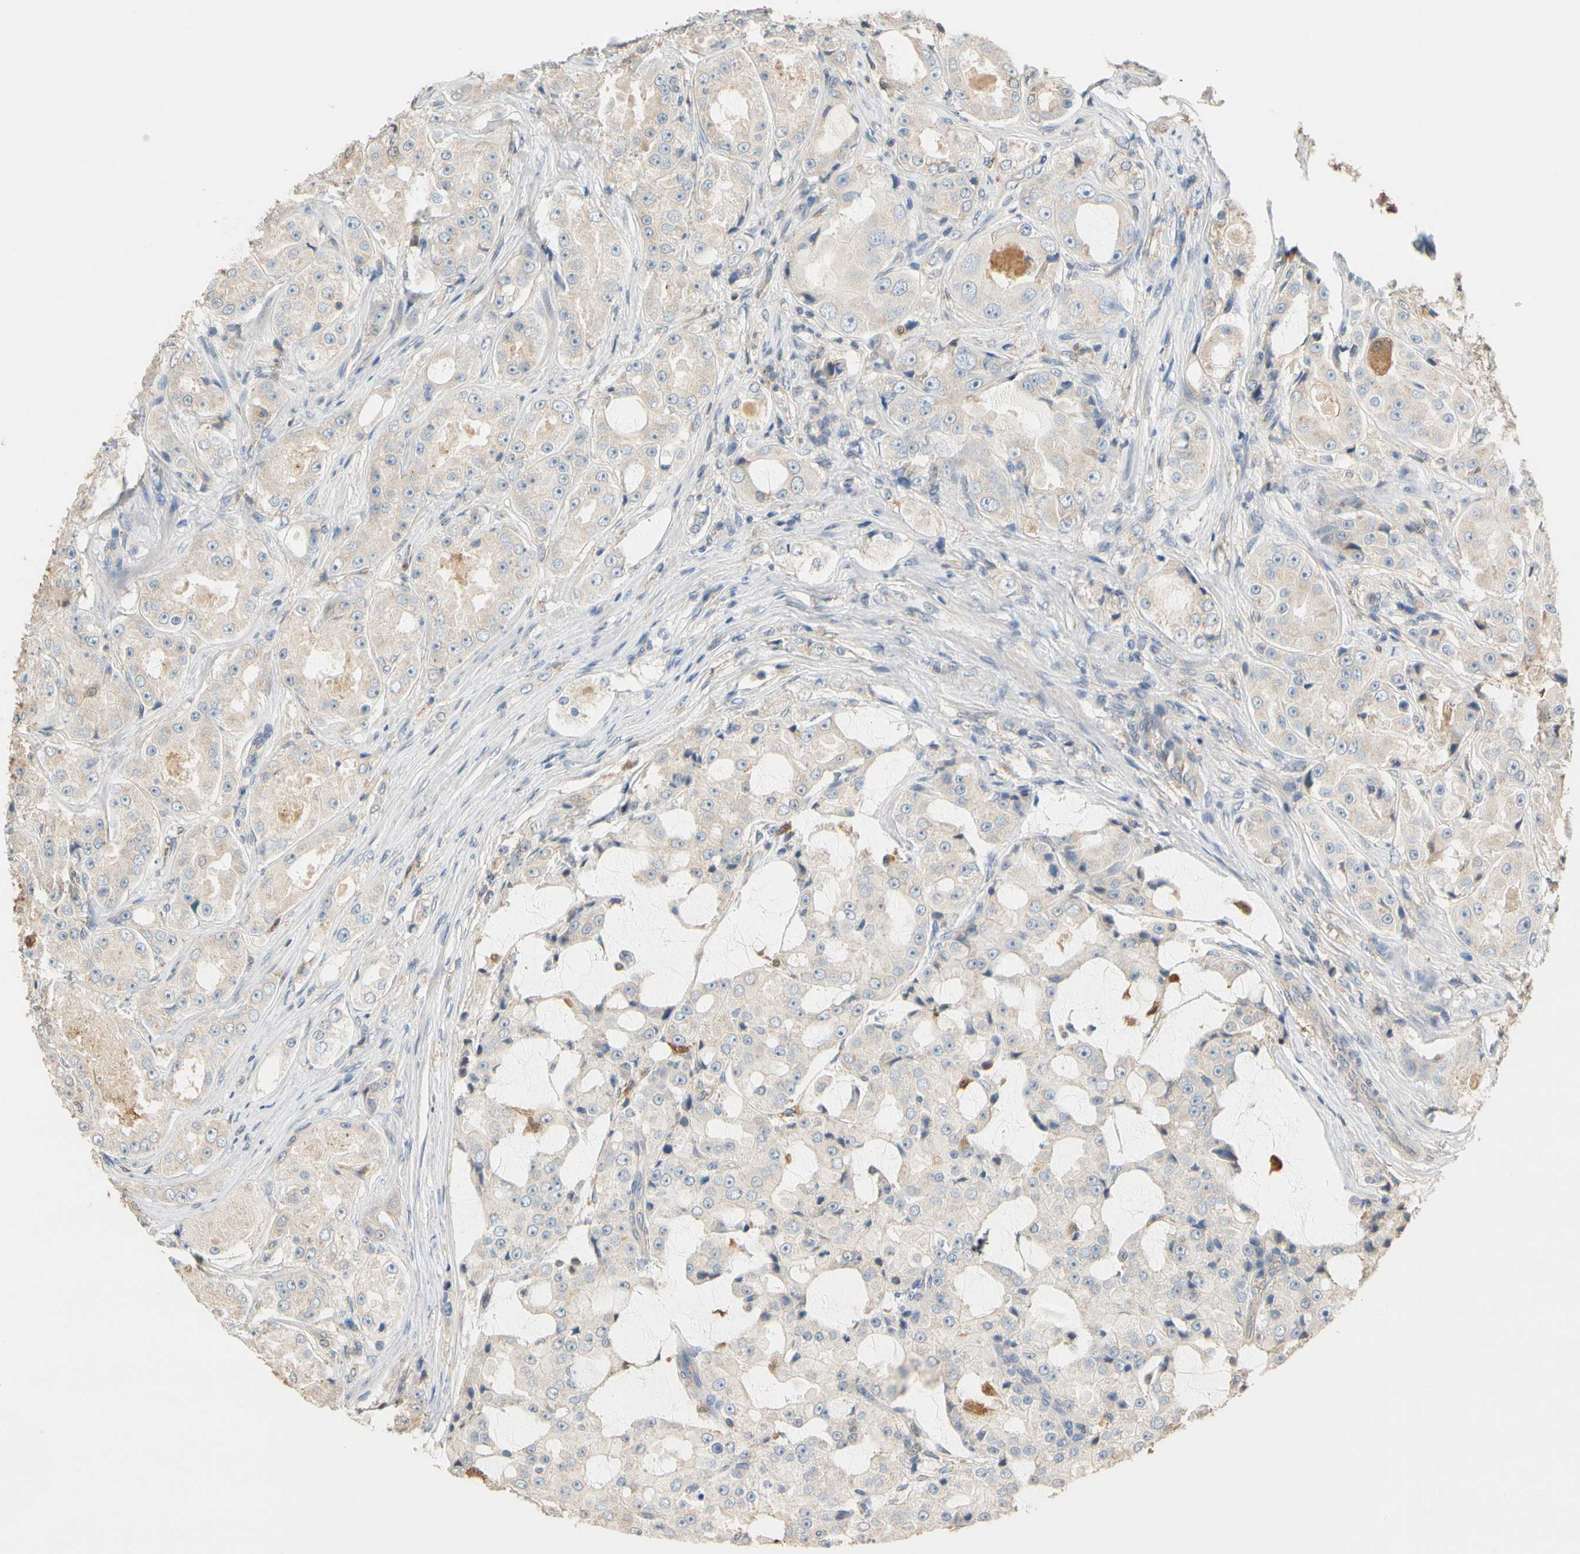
{"staining": {"intensity": "weak", "quantity": ">75%", "location": "cytoplasmic/membranous"}, "tissue": "prostate cancer", "cell_type": "Tumor cells", "image_type": "cancer", "snomed": [{"axis": "morphology", "description": "Adenocarcinoma, High grade"}, {"axis": "topography", "description": "Prostate"}], "caption": "Protein expression analysis of high-grade adenocarcinoma (prostate) exhibits weak cytoplasmic/membranous expression in about >75% of tumor cells.", "gene": "GPSM2", "patient": {"sex": "male", "age": 73}}